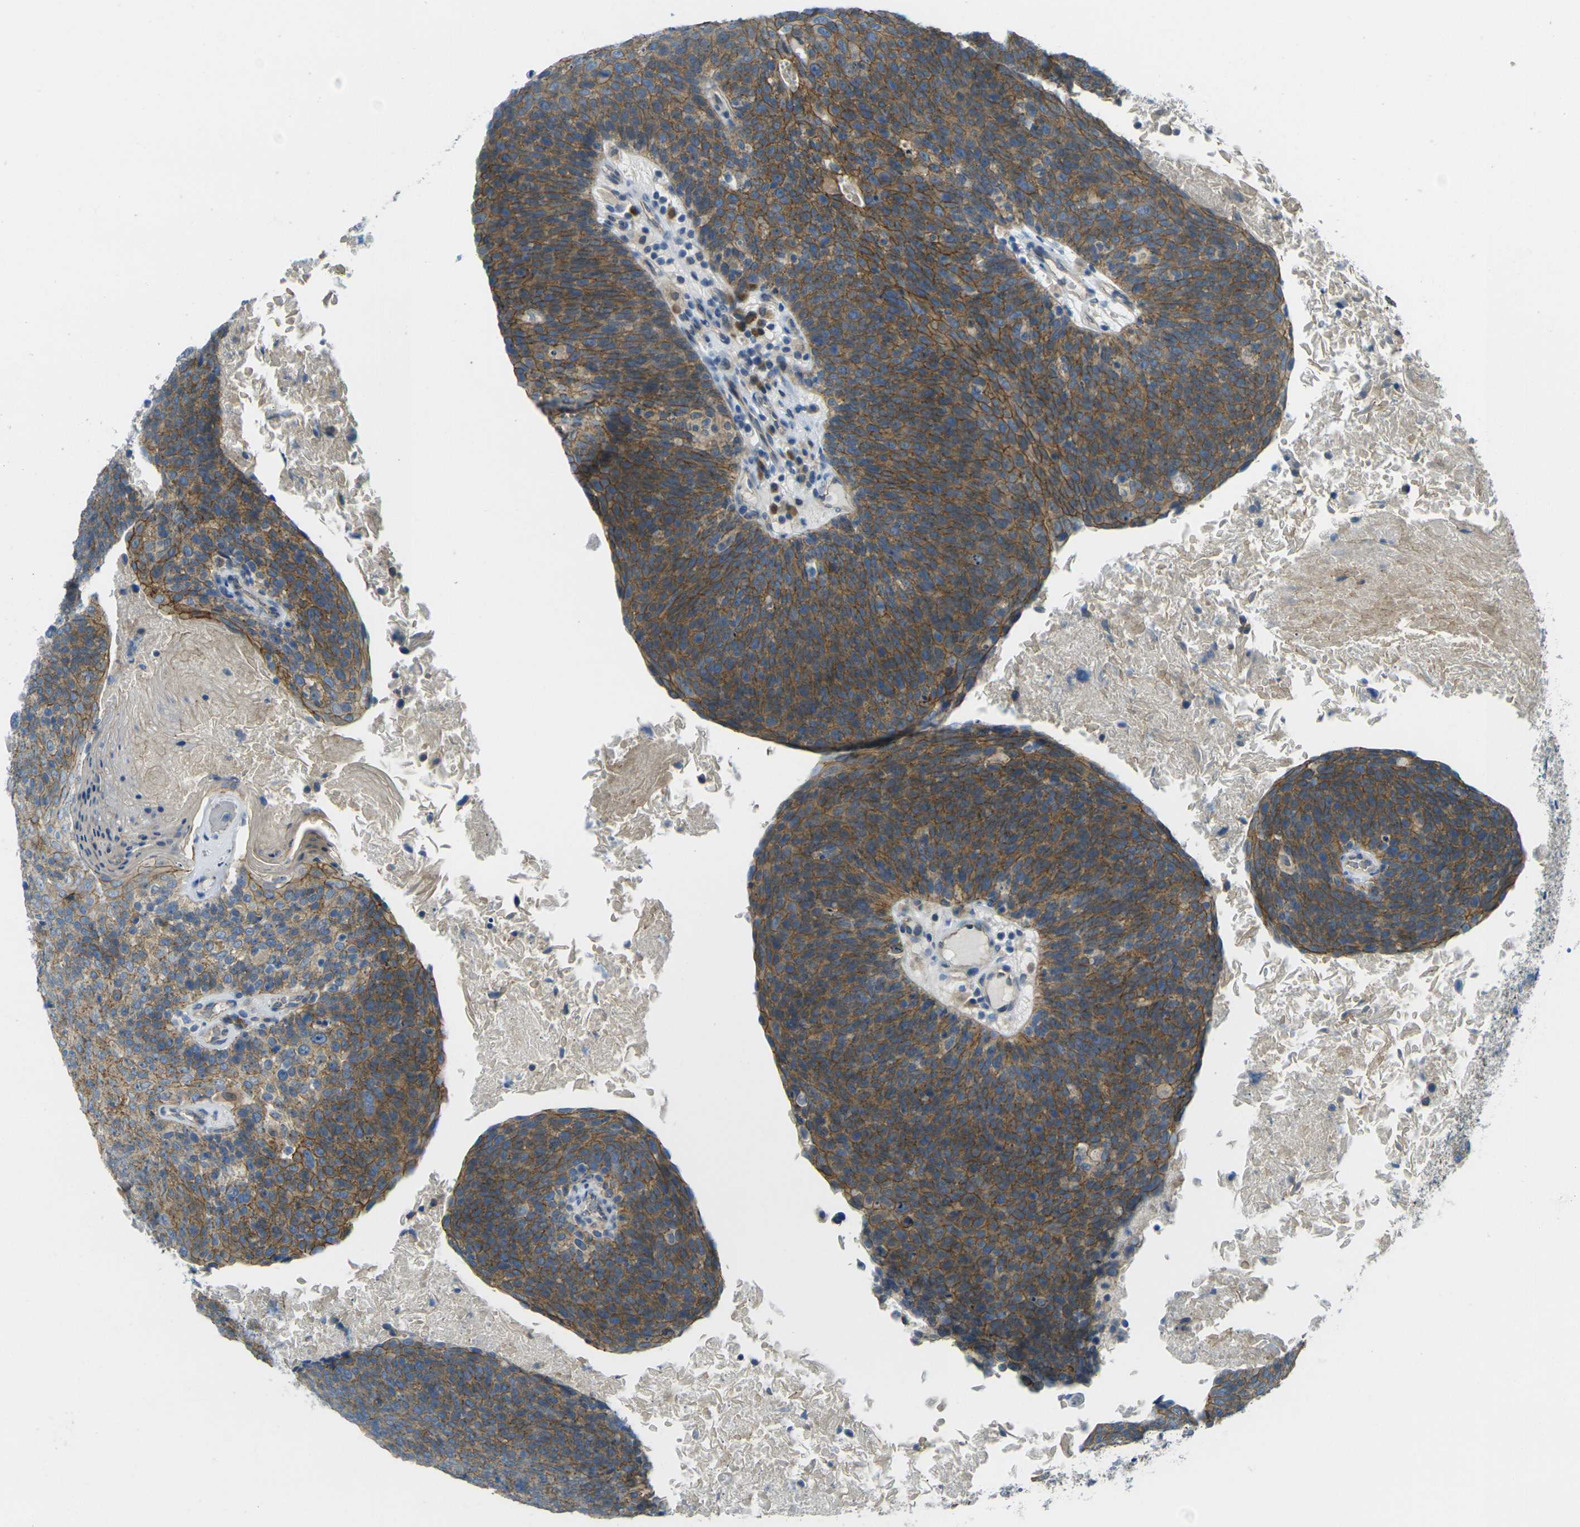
{"staining": {"intensity": "moderate", "quantity": ">75%", "location": "cytoplasmic/membranous"}, "tissue": "head and neck cancer", "cell_type": "Tumor cells", "image_type": "cancer", "snomed": [{"axis": "morphology", "description": "Squamous cell carcinoma, NOS"}, {"axis": "morphology", "description": "Squamous cell carcinoma, metastatic, NOS"}, {"axis": "topography", "description": "Lymph node"}, {"axis": "topography", "description": "Head-Neck"}], "caption": "Brown immunohistochemical staining in head and neck squamous cell carcinoma displays moderate cytoplasmic/membranous positivity in approximately >75% of tumor cells.", "gene": "RHBDD1", "patient": {"sex": "male", "age": 62}}